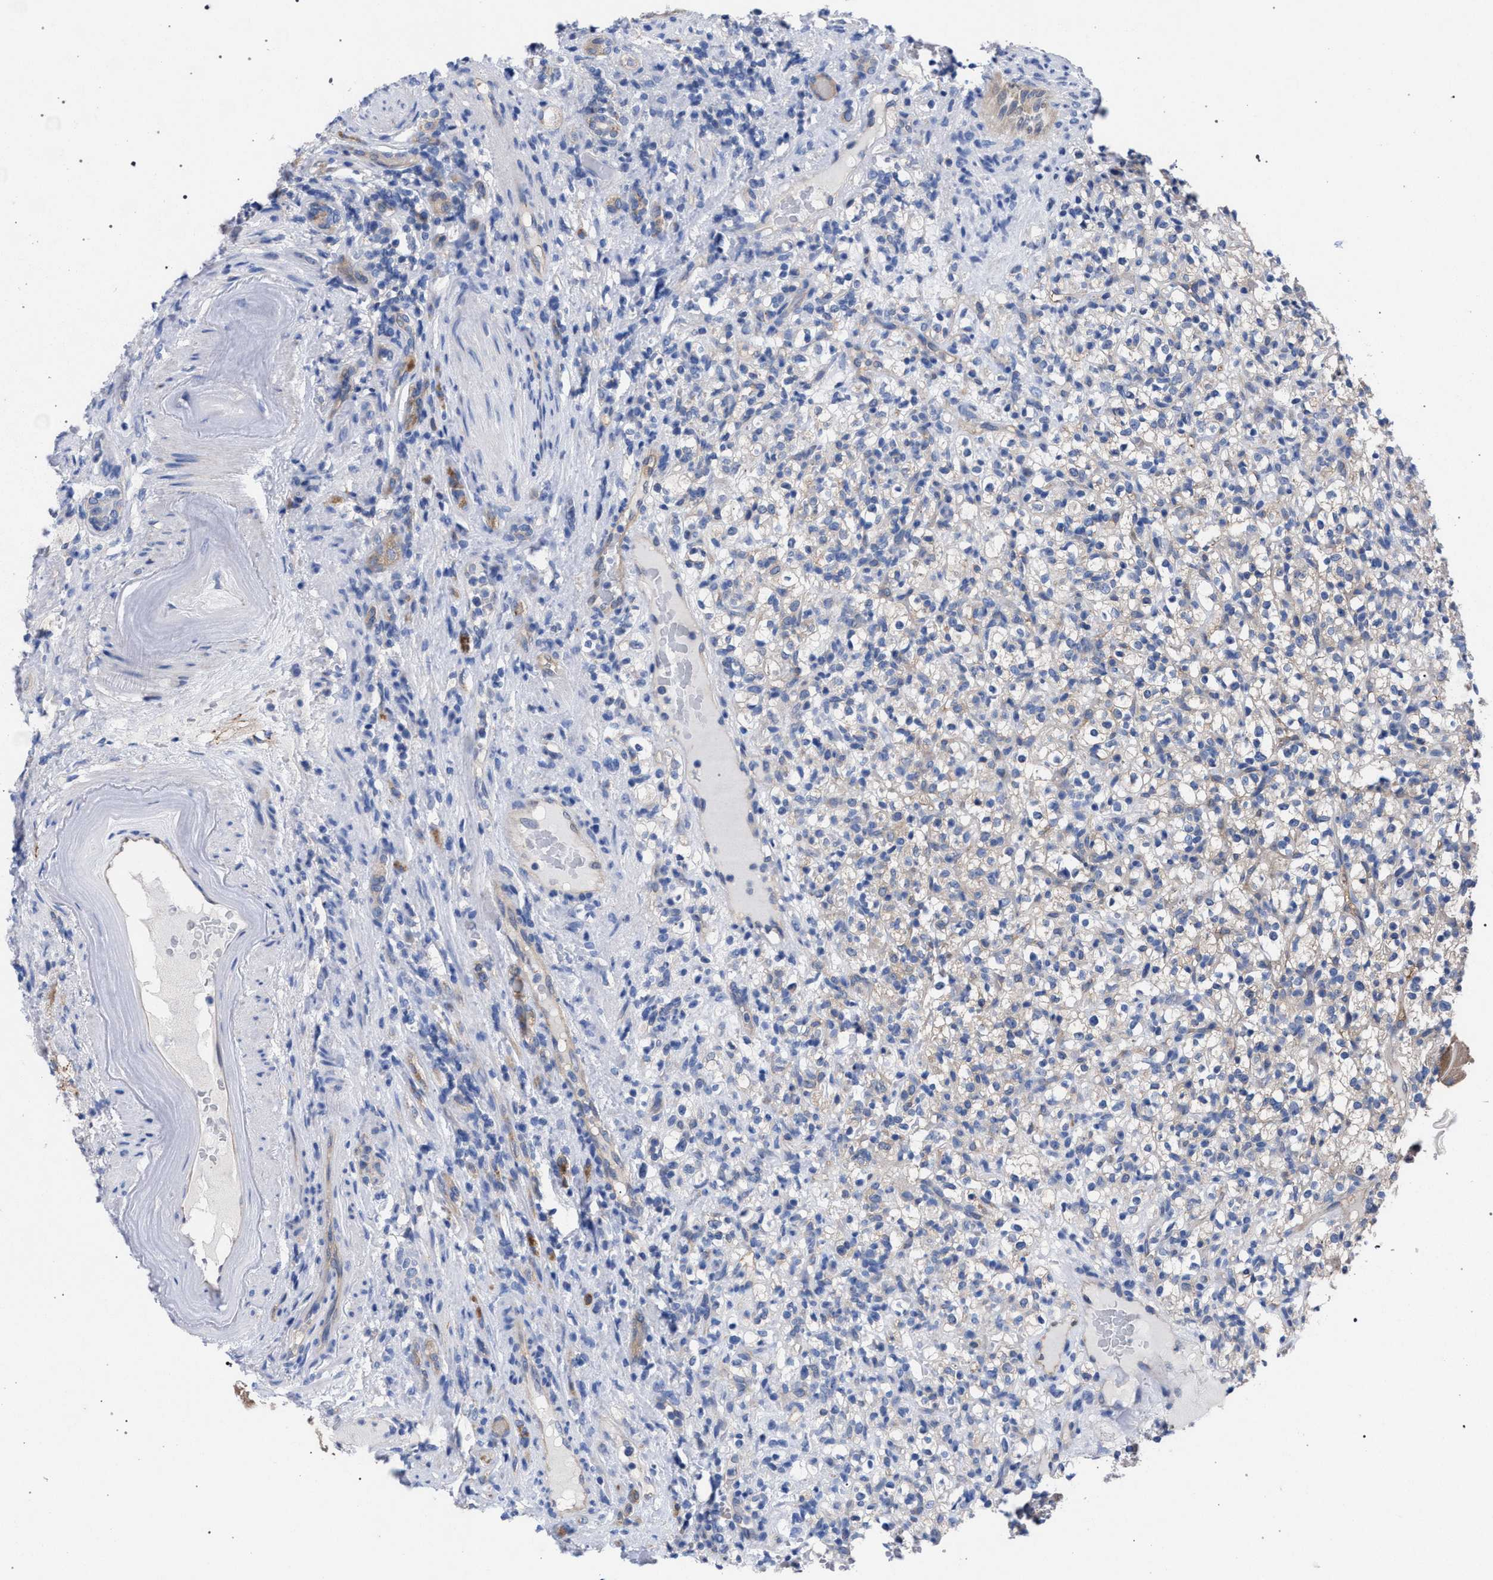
{"staining": {"intensity": "weak", "quantity": "<25%", "location": "cytoplasmic/membranous"}, "tissue": "renal cancer", "cell_type": "Tumor cells", "image_type": "cancer", "snomed": [{"axis": "morphology", "description": "Normal tissue, NOS"}, {"axis": "morphology", "description": "Adenocarcinoma, NOS"}, {"axis": "topography", "description": "Kidney"}], "caption": "There is no significant staining in tumor cells of renal adenocarcinoma.", "gene": "GMPR", "patient": {"sex": "female", "age": 72}}